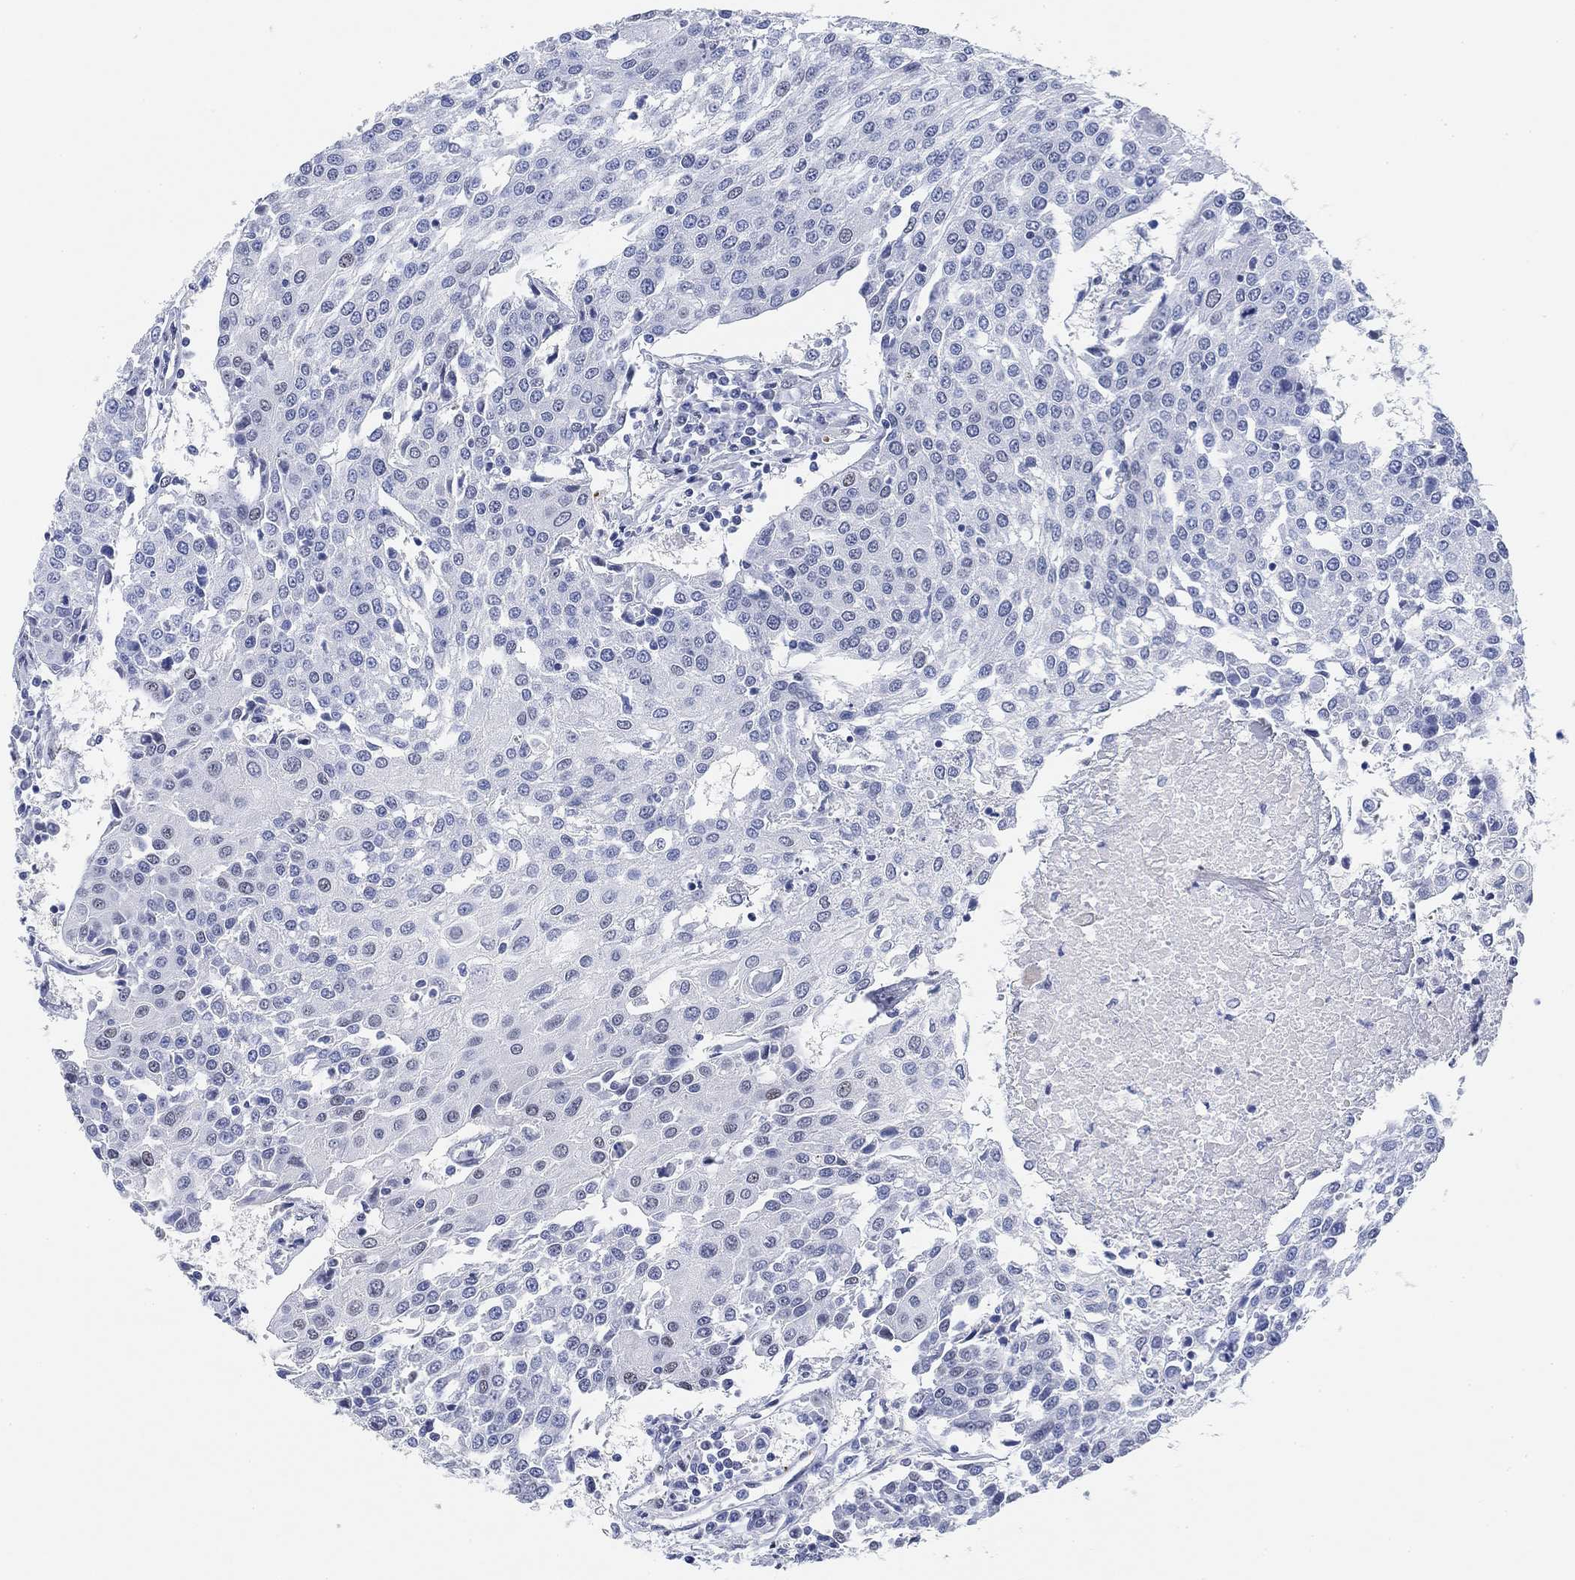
{"staining": {"intensity": "negative", "quantity": "none", "location": "none"}, "tissue": "urothelial cancer", "cell_type": "Tumor cells", "image_type": "cancer", "snomed": [{"axis": "morphology", "description": "Urothelial carcinoma, High grade"}, {"axis": "topography", "description": "Urinary bladder"}], "caption": "Photomicrograph shows no significant protein expression in tumor cells of high-grade urothelial carcinoma. (Stains: DAB (3,3'-diaminobenzidine) IHC with hematoxylin counter stain, Microscopy: brightfield microscopy at high magnification).", "gene": "PAX6", "patient": {"sex": "female", "age": 85}}